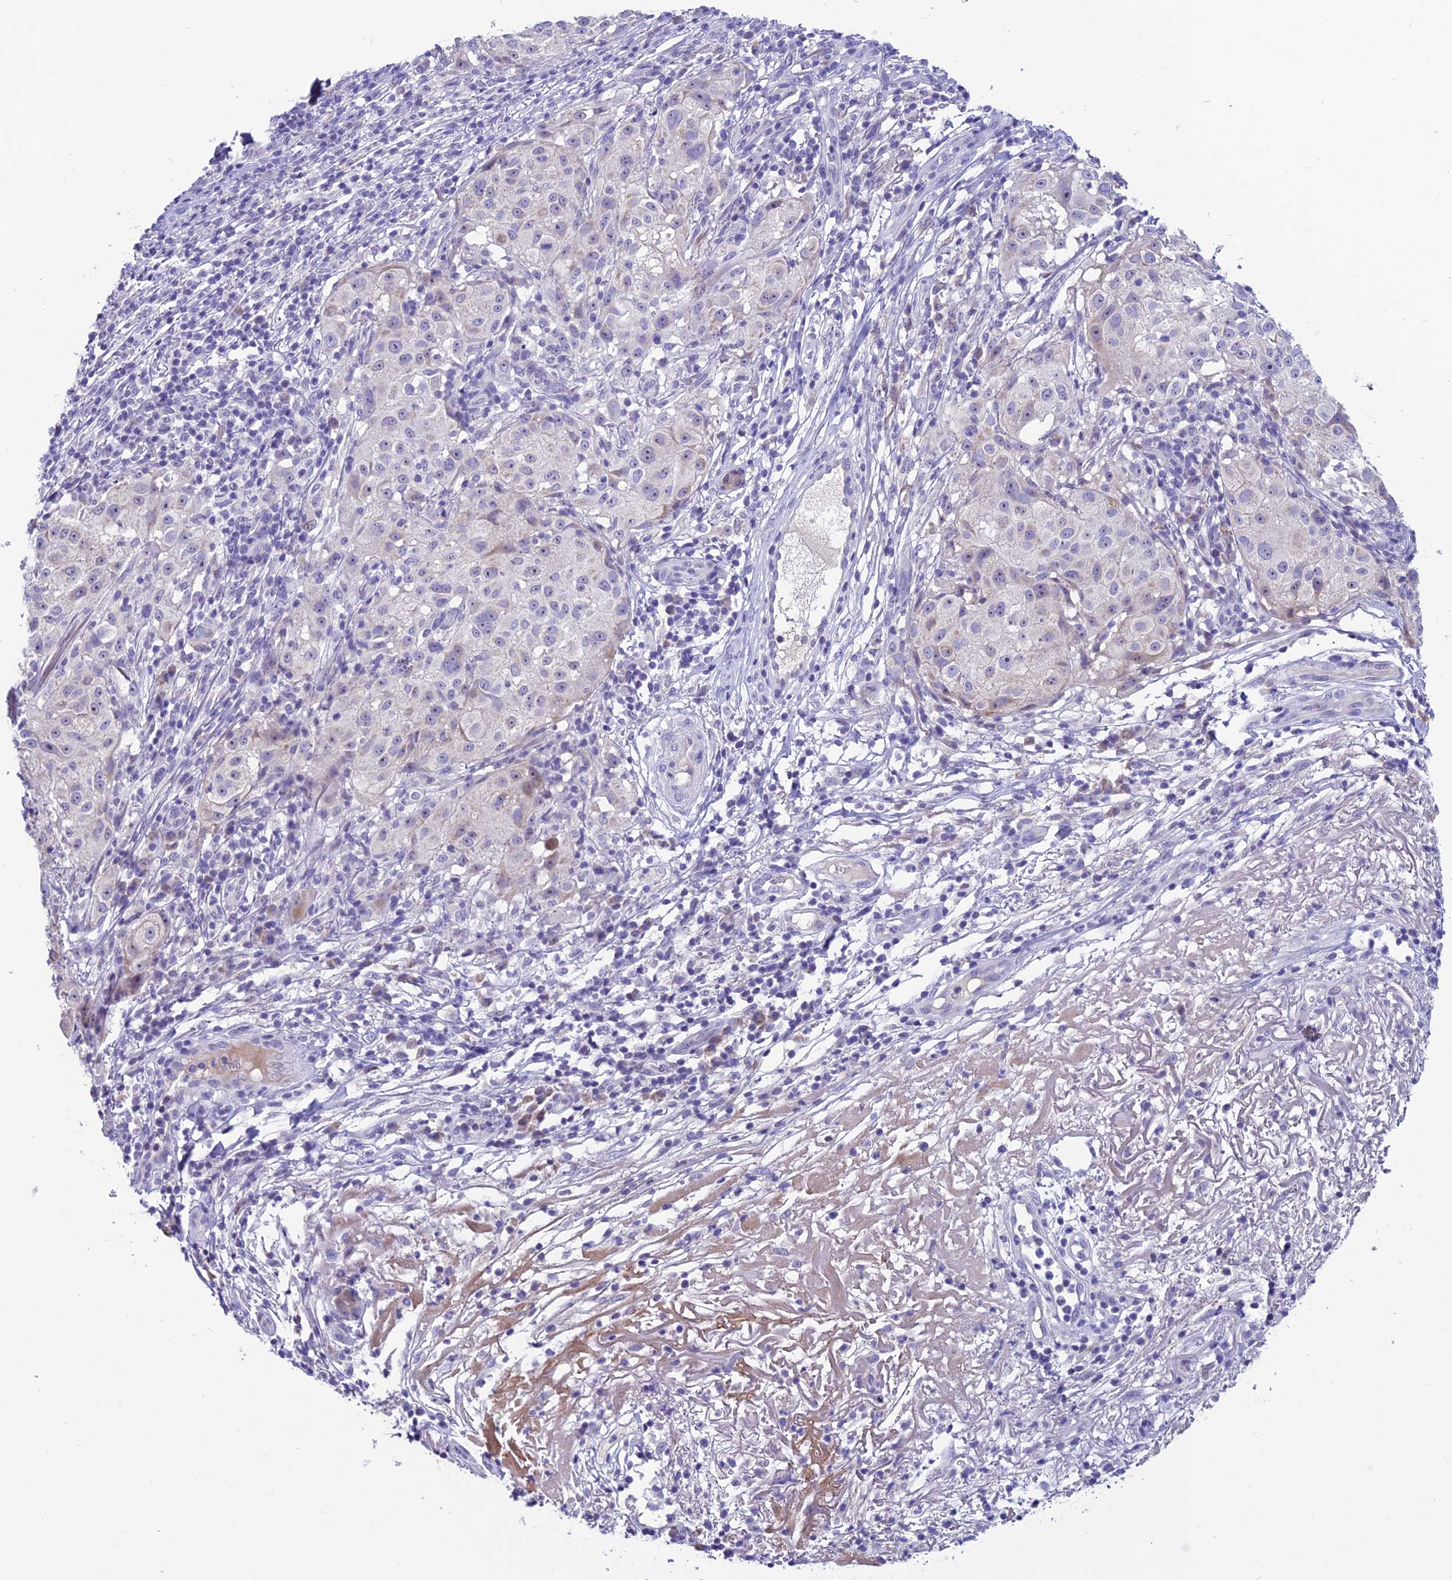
{"staining": {"intensity": "negative", "quantity": "none", "location": "none"}, "tissue": "melanoma", "cell_type": "Tumor cells", "image_type": "cancer", "snomed": [{"axis": "morphology", "description": "Necrosis, NOS"}, {"axis": "morphology", "description": "Malignant melanoma, NOS"}, {"axis": "topography", "description": "Skin"}], "caption": "Melanoma was stained to show a protein in brown. There is no significant expression in tumor cells. The staining is performed using DAB (3,3'-diaminobenzidine) brown chromogen with nuclei counter-stained in using hematoxylin.", "gene": "SLC10A1", "patient": {"sex": "female", "age": 87}}